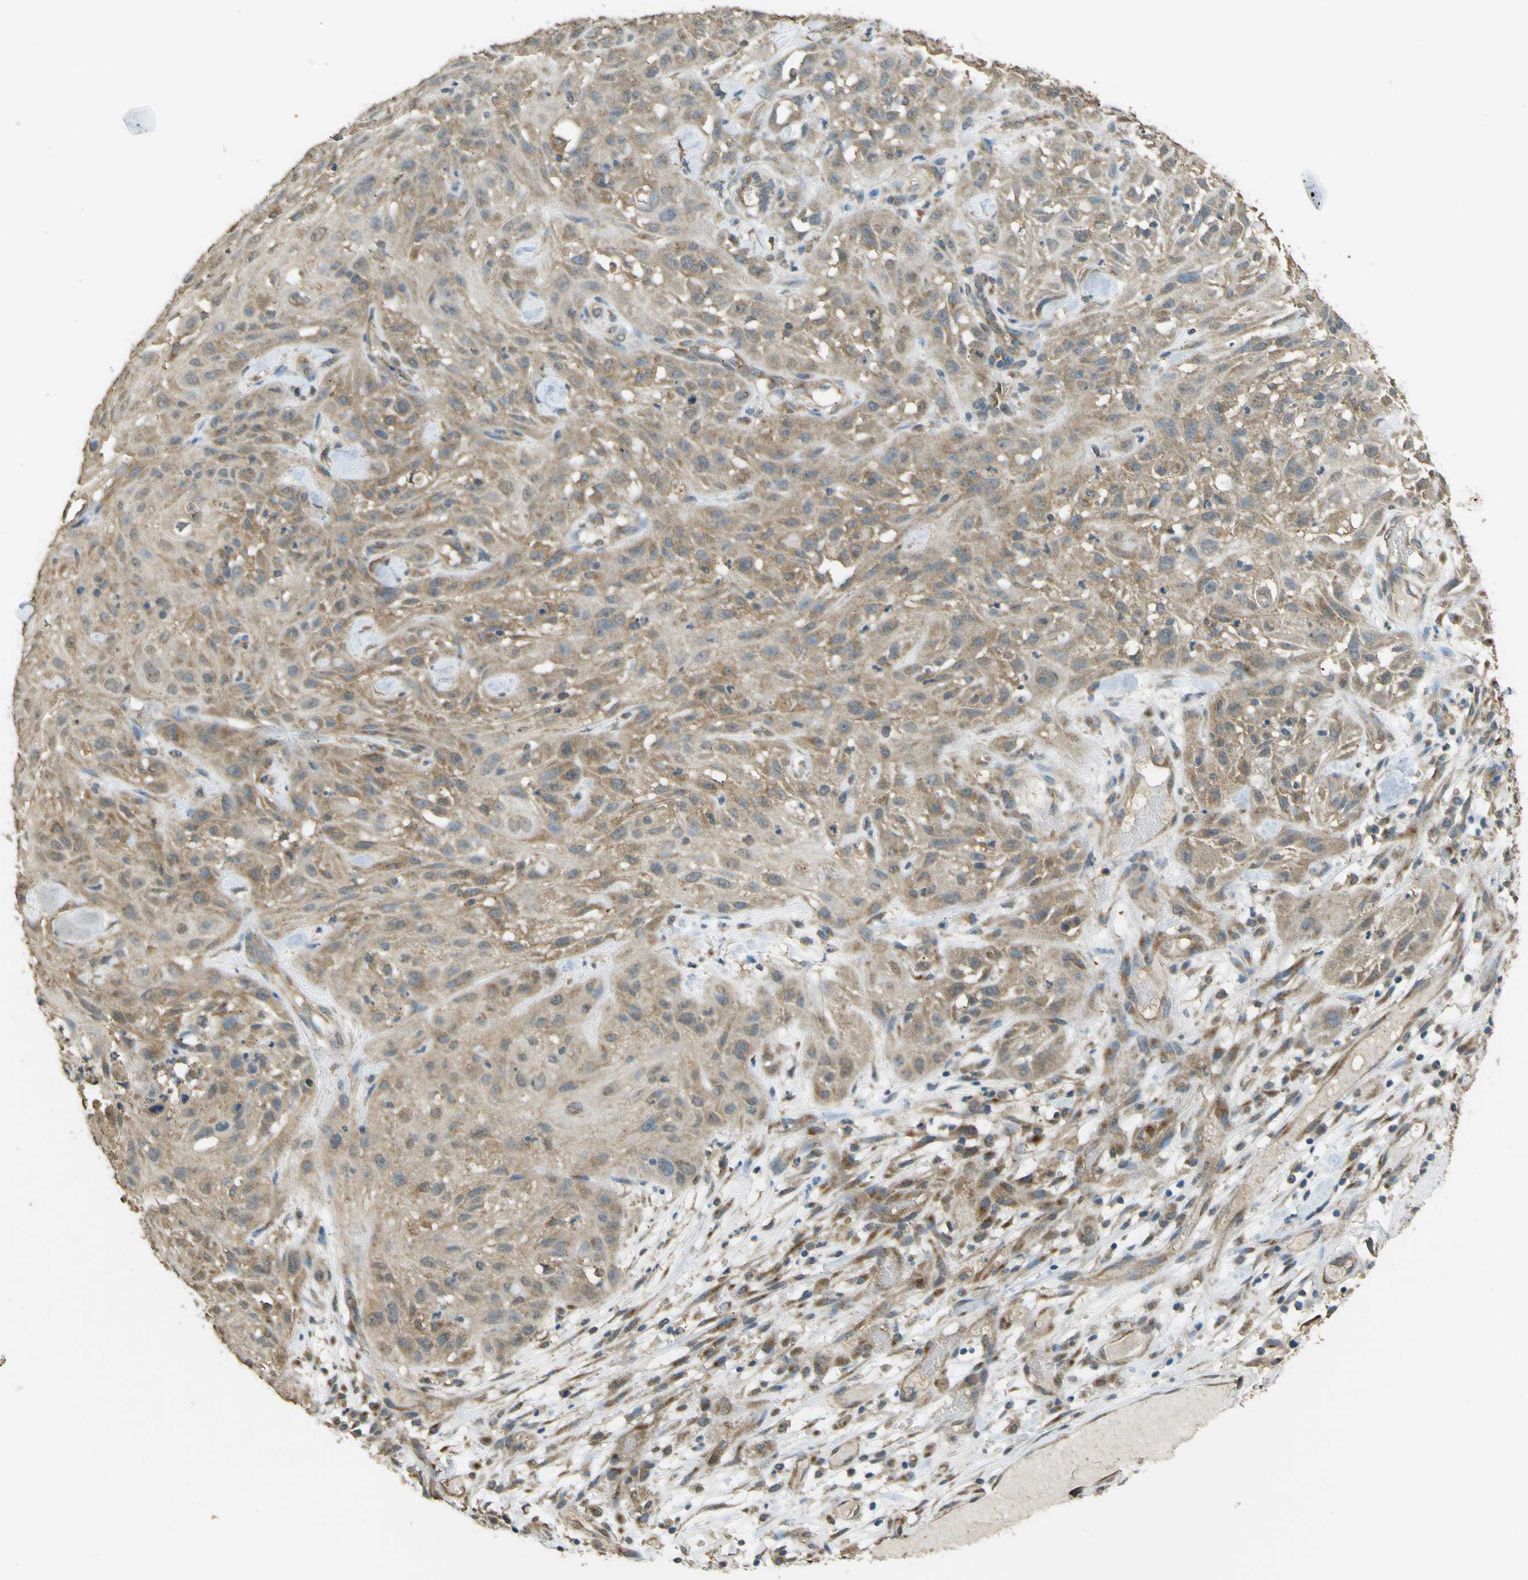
{"staining": {"intensity": "weak", "quantity": ">75%", "location": "cytoplasmic/membranous"}, "tissue": "skin cancer", "cell_type": "Tumor cells", "image_type": "cancer", "snomed": [{"axis": "morphology", "description": "Squamous cell carcinoma, NOS"}, {"axis": "topography", "description": "Skin"}], "caption": "IHC (DAB) staining of skin cancer demonstrates weak cytoplasmic/membranous protein staining in approximately >75% of tumor cells. The staining was performed using DAB to visualize the protein expression in brown, while the nuclei were stained in blue with hematoxylin (Magnification: 20x).", "gene": "GOLGA1", "patient": {"sex": "male", "age": 75}}